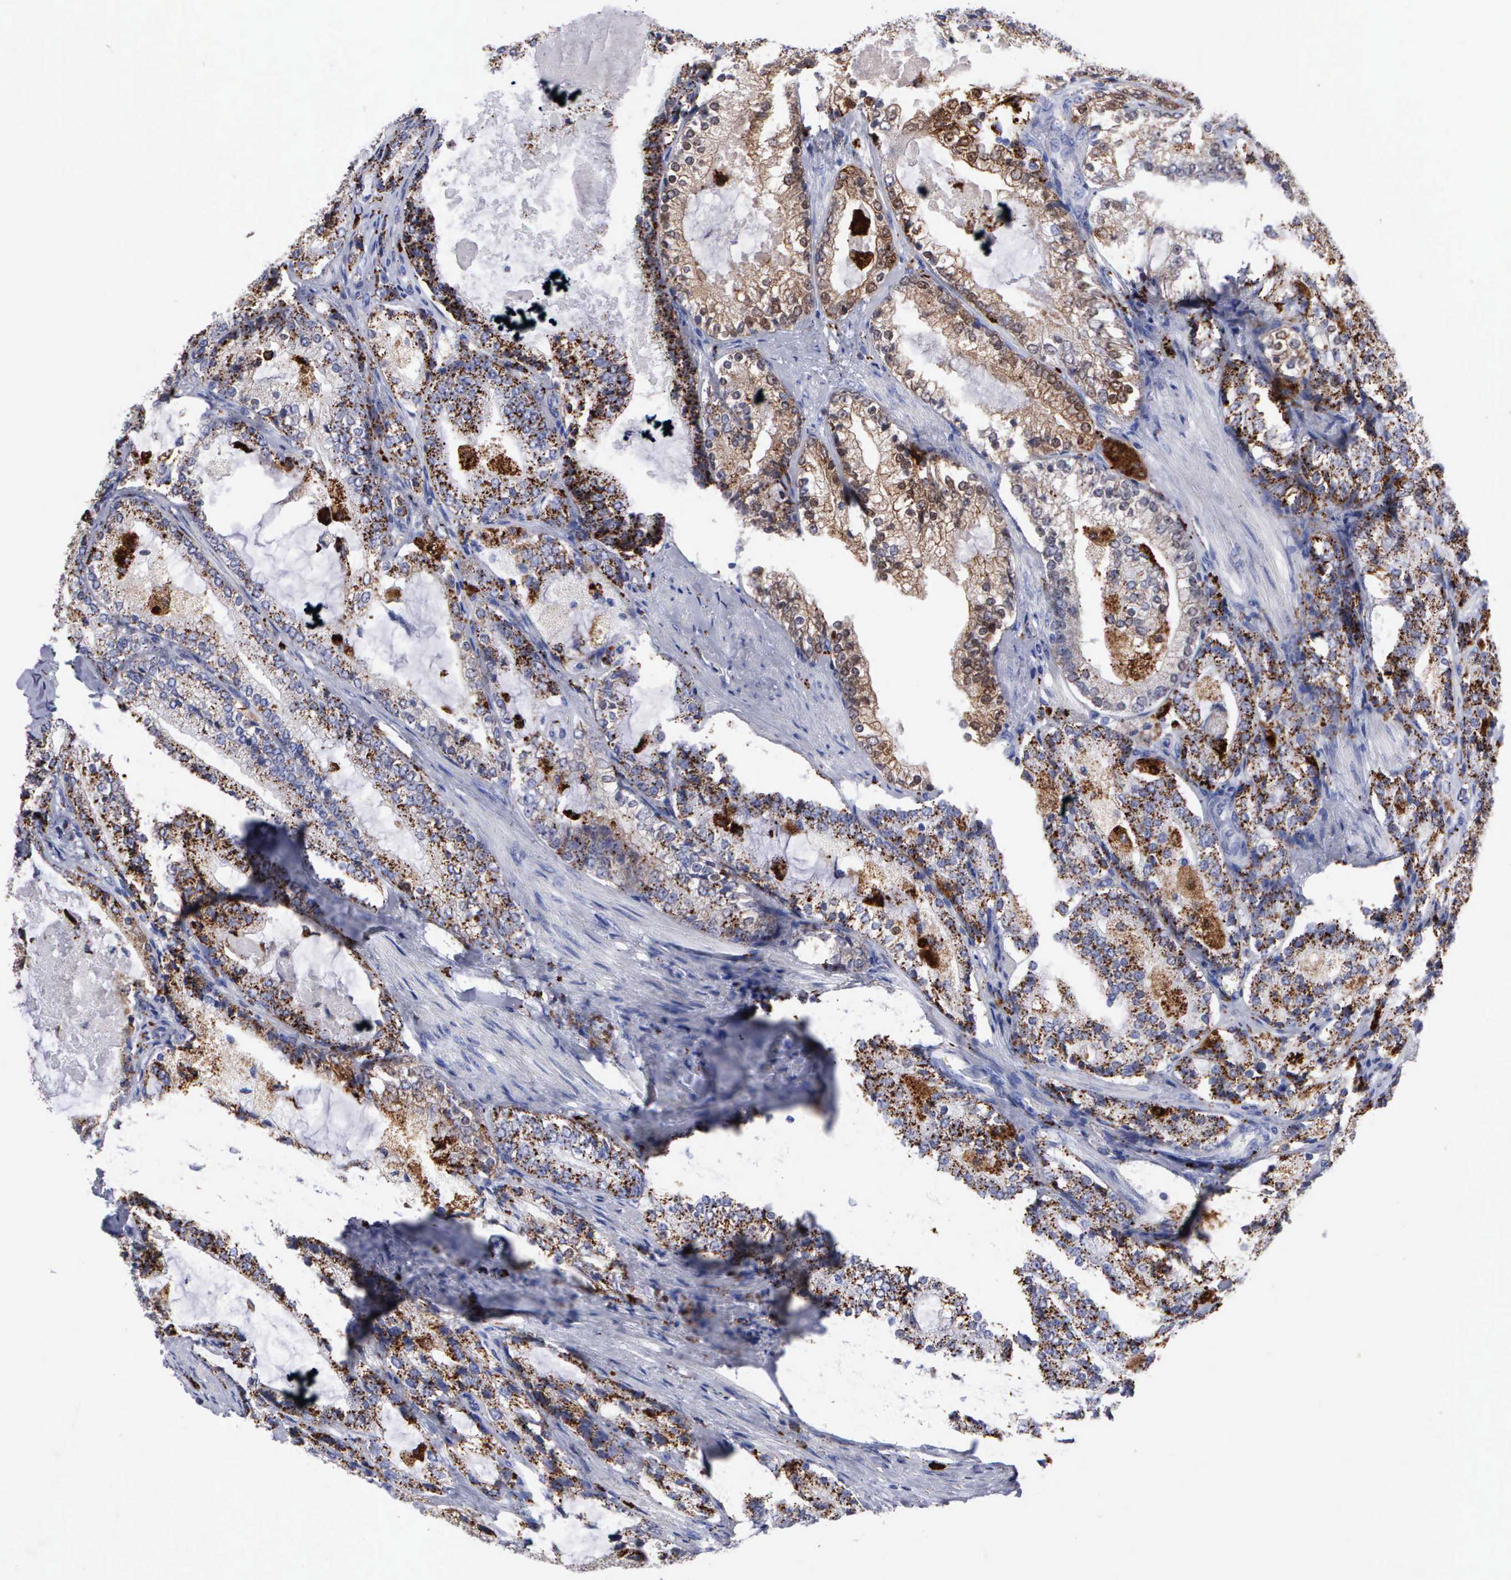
{"staining": {"intensity": "strong", "quantity": ">75%", "location": "cytoplasmic/membranous"}, "tissue": "prostate cancer", "cell_type": "Tumor cells", "image_type": "cancer", "snomed": [{"axis": "morphology", "description": "Adenocarcinoma, High grade"}, {"axis": "topography", "description": "Prostate"}], "caption": "Immunohistochemistry of human prostate adenocarcinoma (high-grade) displays high levels of strong cytoplasmic/membranous staining in about >75% of tumor cells. (Brightfield microscopy of DAB IHC at high magnification).", "gene": "CTSH", "patient": {"sex": "male", "age": 63}}